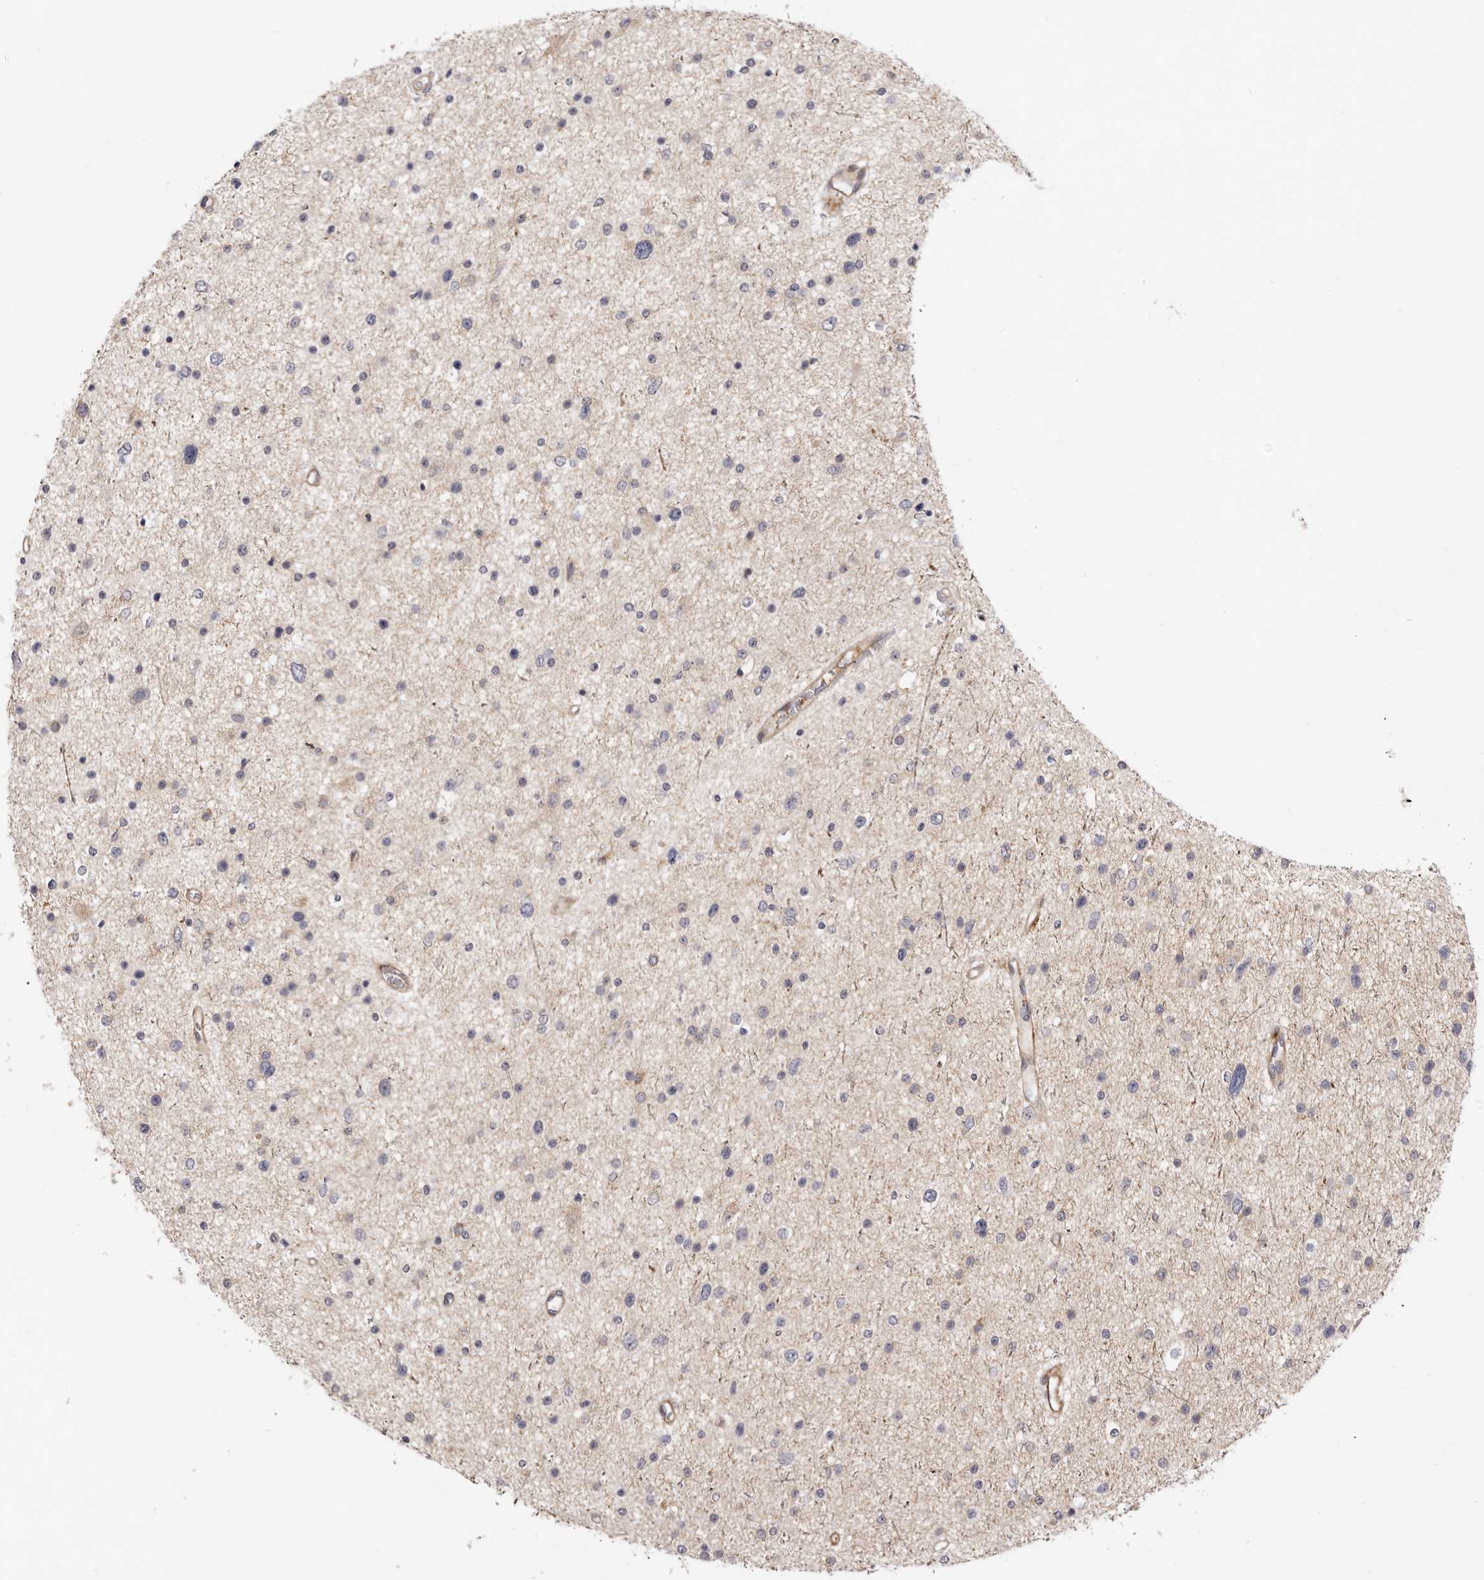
{"staining": {"intensity": "negative", "quantity": "none", "location": "none"}, "tissue": "glioma", "cell_type": "Tumor cells", "image_type": "cancer", "snomed": [{"axis": "morphology", "description": "Glioma, malignant, Low grade"}, {"axis": "topography", "description": "Brain"}], "caption": "This is an immunohistochemistry (IHC) histopathology image of glioma. There is no positivity in tumor cells.", "gene": "ADAMTS9", "patient": {"sex": "female", "age": 37}}